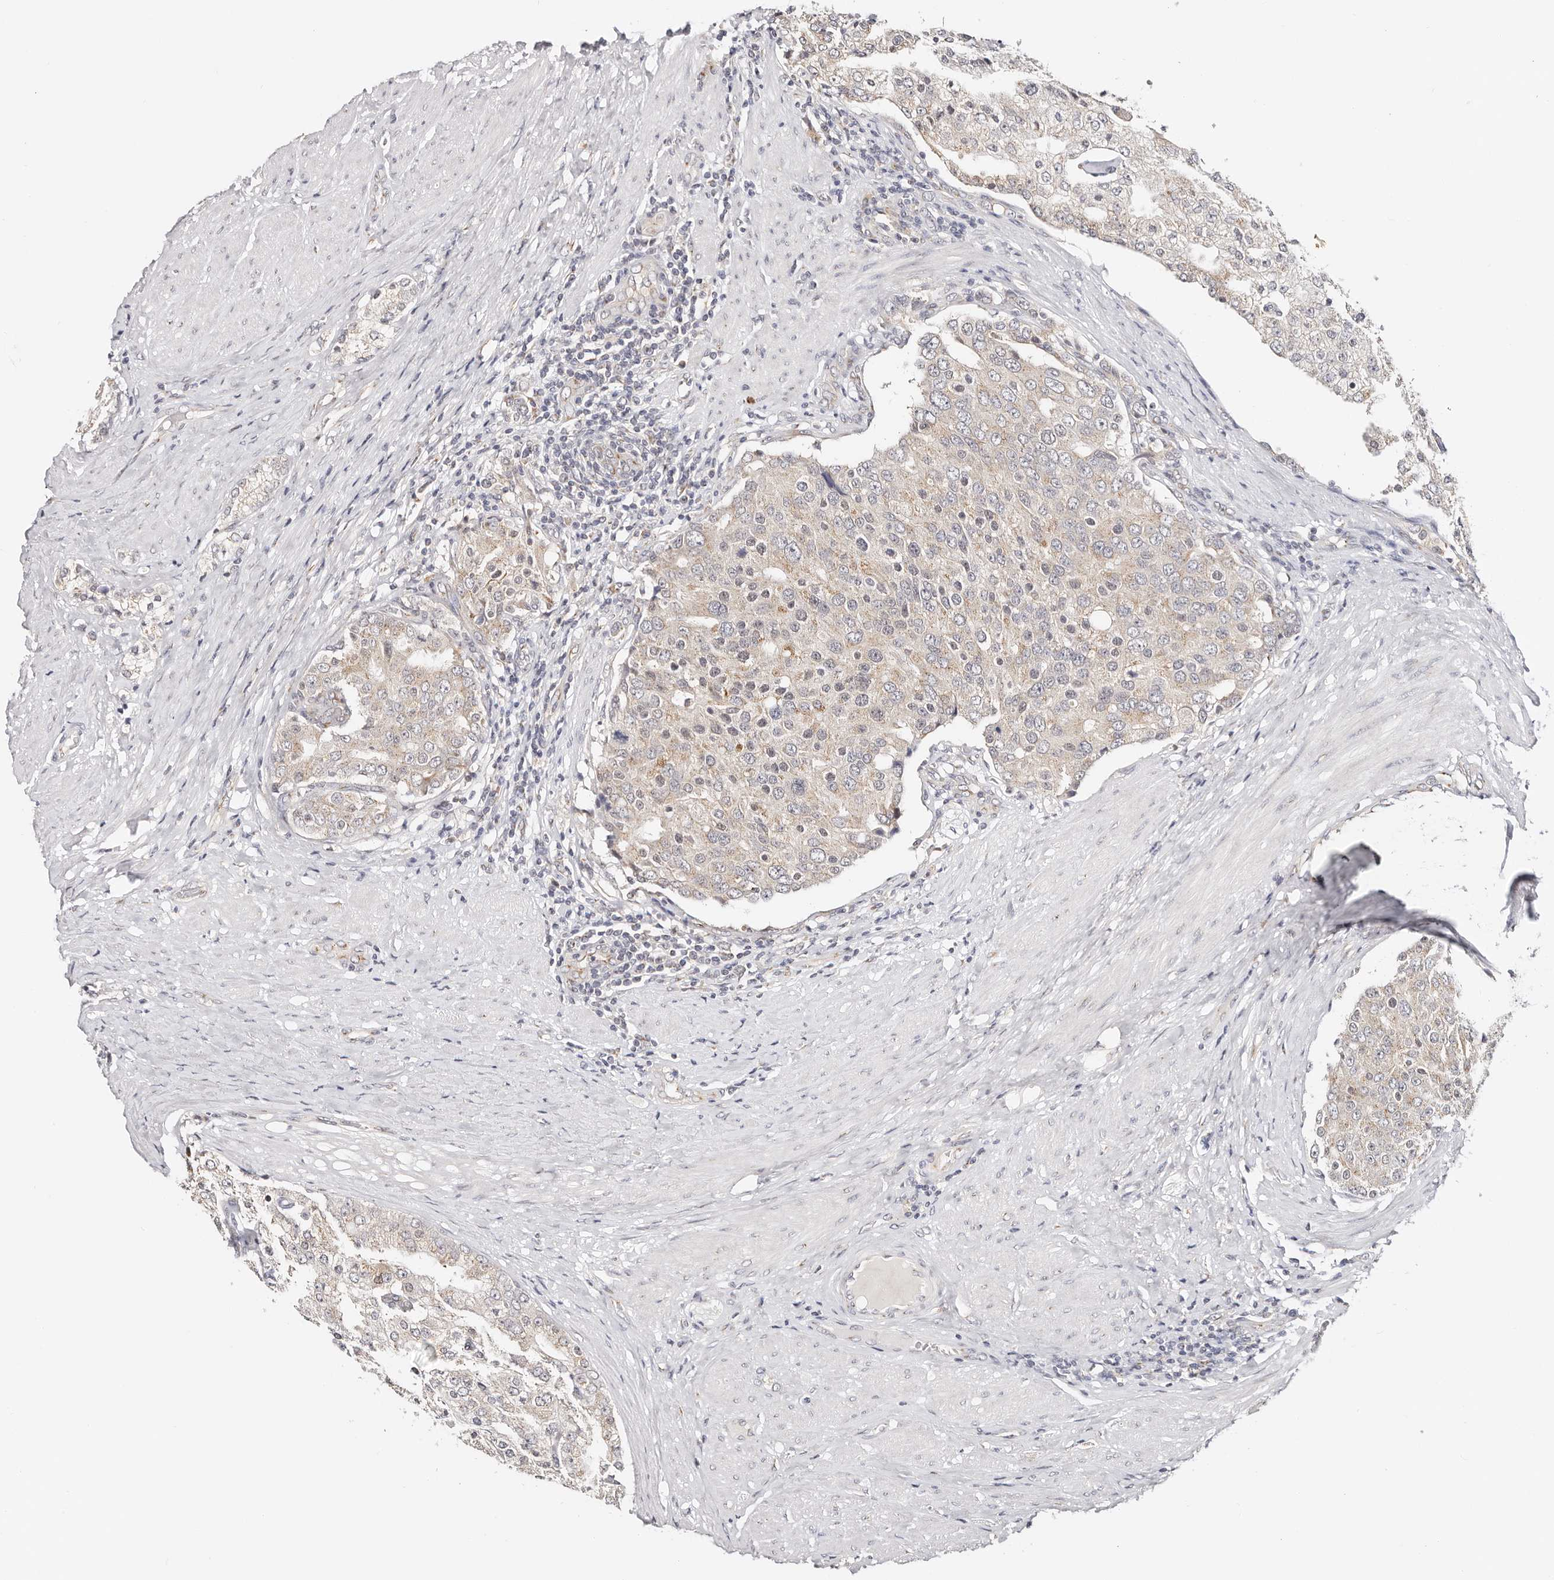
{"staining": {"intensity": "moderate", "quantity": "<25%", "location": "cytoplasmic/membranous"}, "tissue": "prostate cancer", "cell_type": "Tumor cells", "image_type": "cancer", "snomed": [{"axis": "morphology", "description": "Adenocarcinoma, High grade"}, {"axis": "topography", "description": "Prostate"}], "caption": "Immunohistochemistry (DAB) staining of human prostate cancer (high-grade adenocarcinoma) shows moderate cytoplasmic/membranous protein staining in approximately <25% of tumor cells.", "gene": "VIPAS39", "patient": {"sex": "male", "age": 50}}